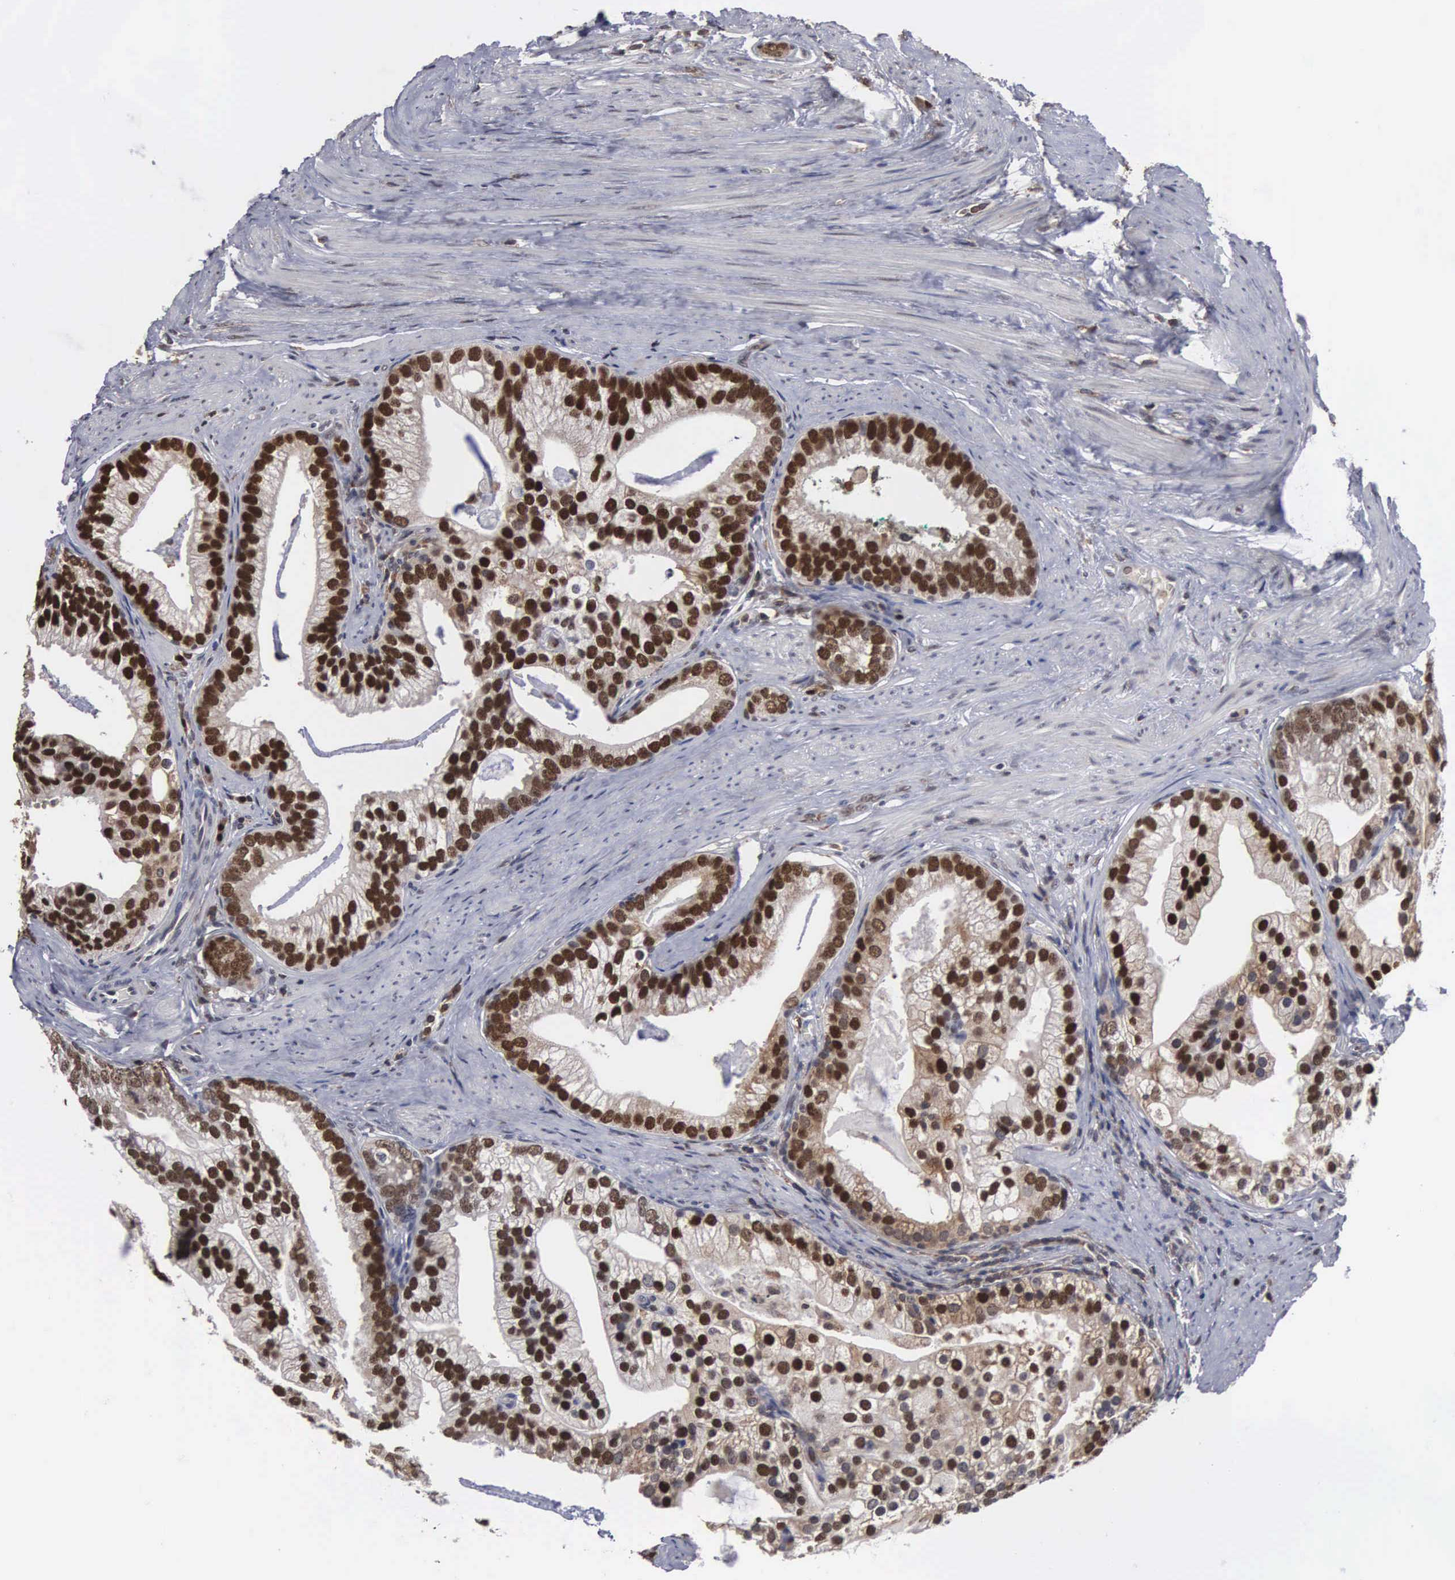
{"staining": {"intensity": "strong", "quantity": ">75%", "location": "nuclear"}, "tissue": "prostate cancer", "cell_type": "Tumor cells", "image_type": "cancer", "snomed": [{"axis": "morphology", "description": "Adenocarcinoma, Medium grade"}, {"axis": "topography", "description": "Prostate"}], "caption": "Protein staining shows strong nuclear expression in about >75% of tumor cells in prostate cancer (medium-grade adenocarcinoma).", "gene": "TRMT5", "patient": {"sex": "male", "age": 65}}